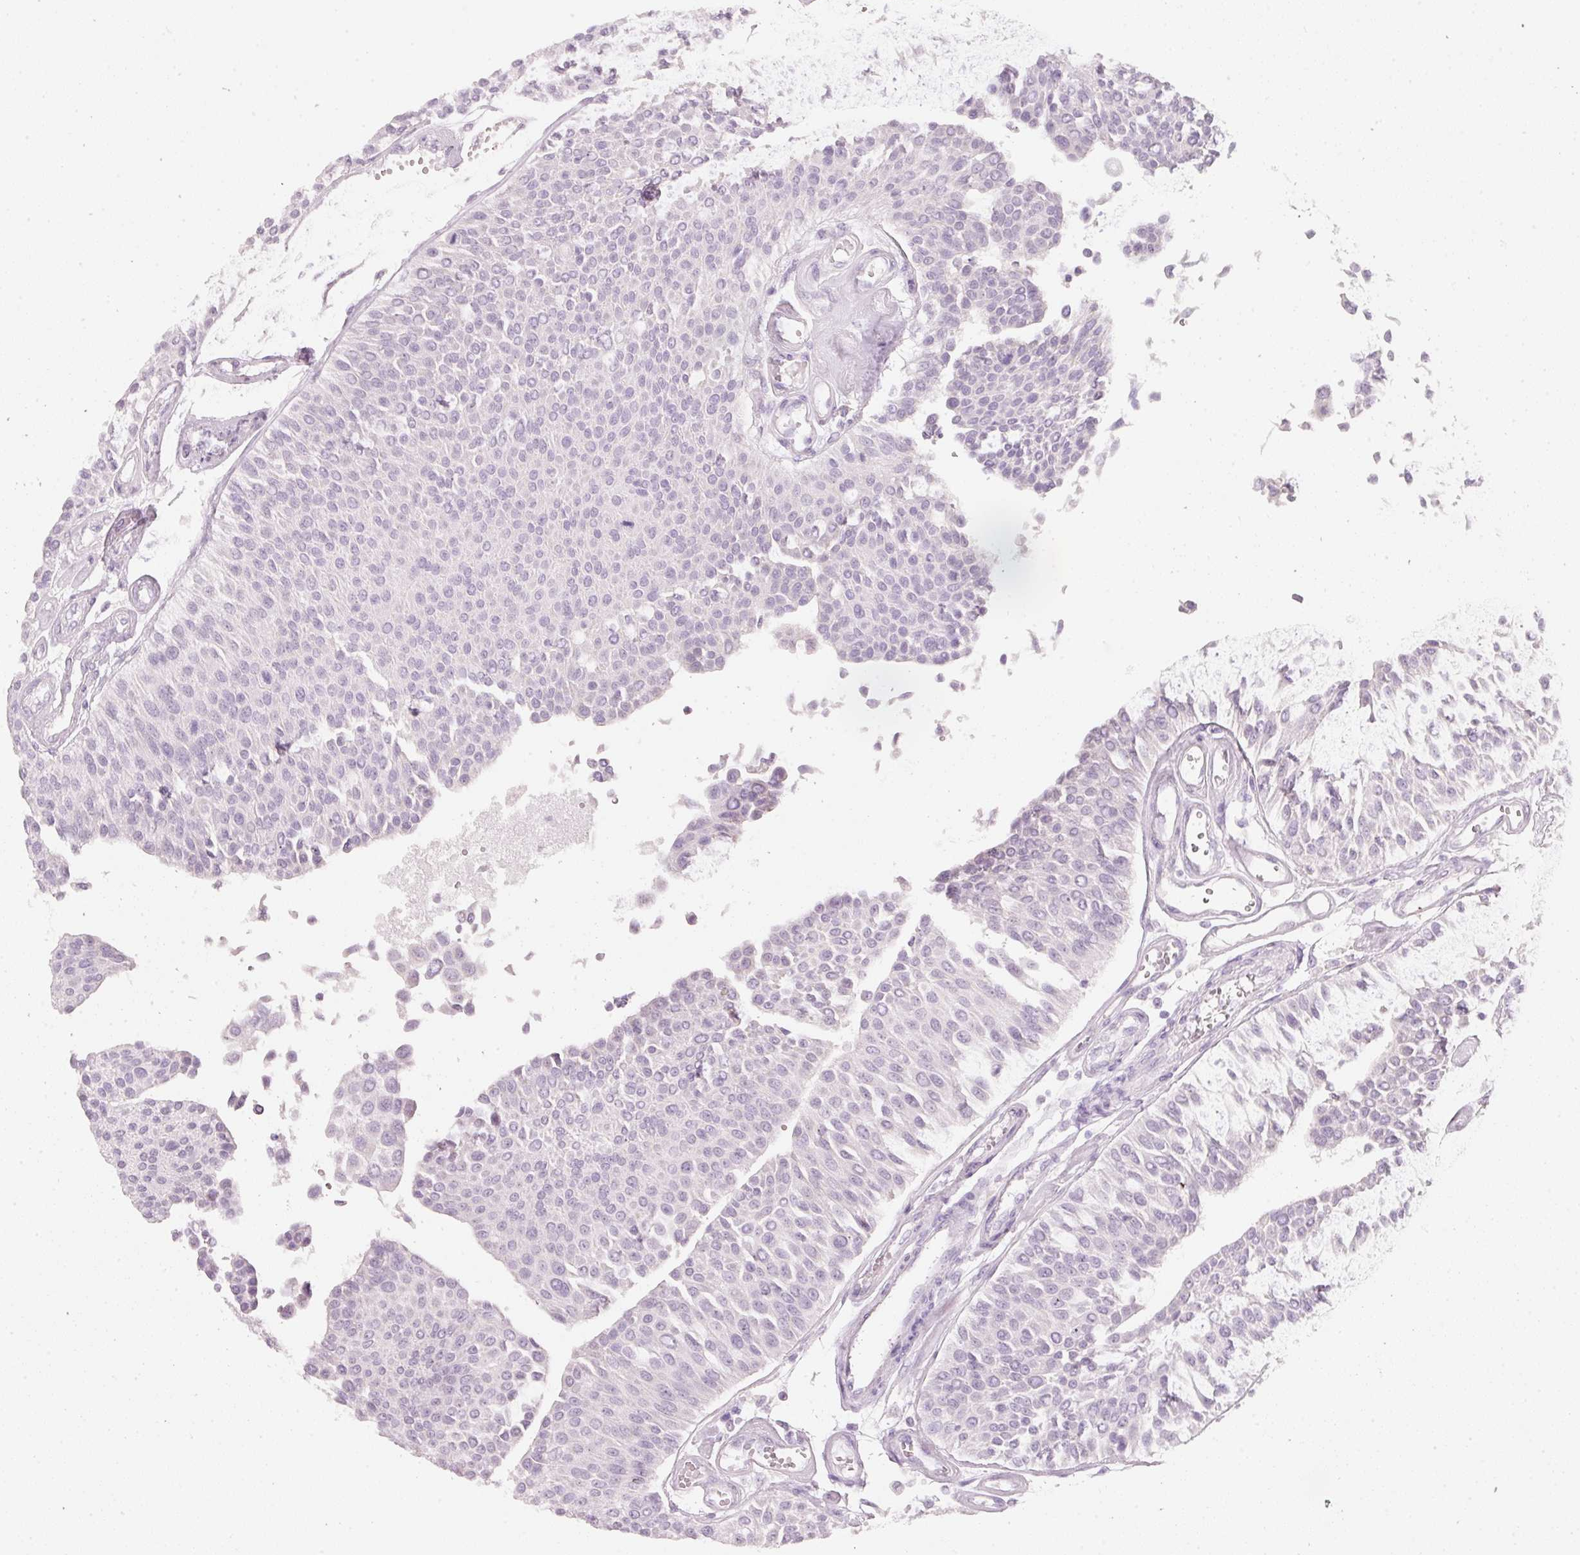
{"staining": {"intensity": "negative", "quantity": "none", "location": "none"}, "tissue": "urothelial cancer", "cell_type": "Tumor cells", "image_type": "cancer", "snomed": [{"axis": "morphology", "description": "Urothelial carcinoma, NOS"}, {"axis": "topography", "description": "Urinary bladder"}], "caption": "A high-resolution histopathology image shows immunohistochemistry staining of urothelial cancer, which shows no significant positivity in tumor cells.", "gene": "ENSG00000206549", "patient": {"sex": "male", "age": 55}}